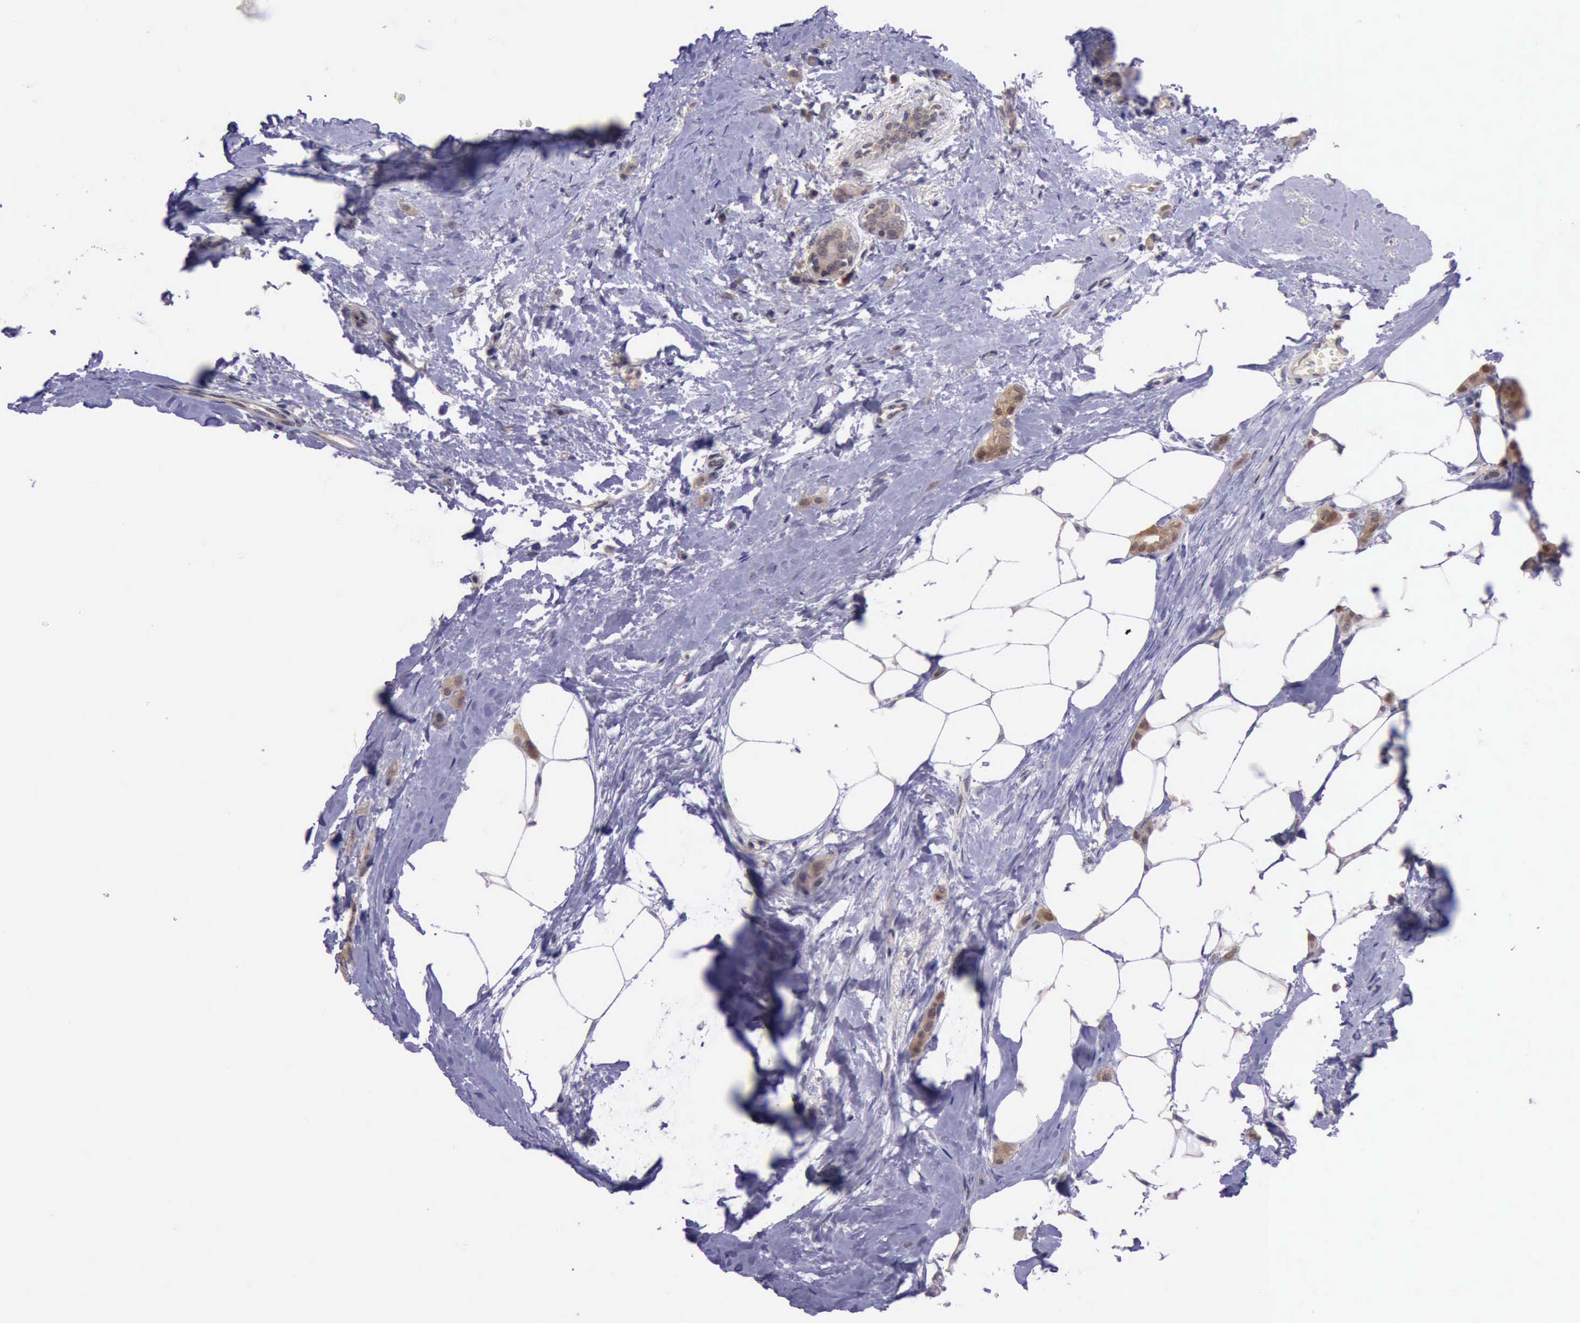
{"staining": {"intensity": "weak", "quantity": ">75%", "location": "cytoplasmic/membranous"}, "tissue": "breast cancer", "cell_type": "Tumor cells", "image_type": "cancer", "snomed": [{"axis": "morphology", "description": "Lobular carcinoma"}, {"axis": "topography", "description": "Breast"}], "caption": "A high-resolution micrograph shows immunohistochemistry (IHC) staining of breast cancer (lobular carcinoma), which reveals weak cytoplasmic/membranous staining in about >75% of tumor cells.", "gene": "PLEK2", "patient": {"sex": "female", "age": 55}}